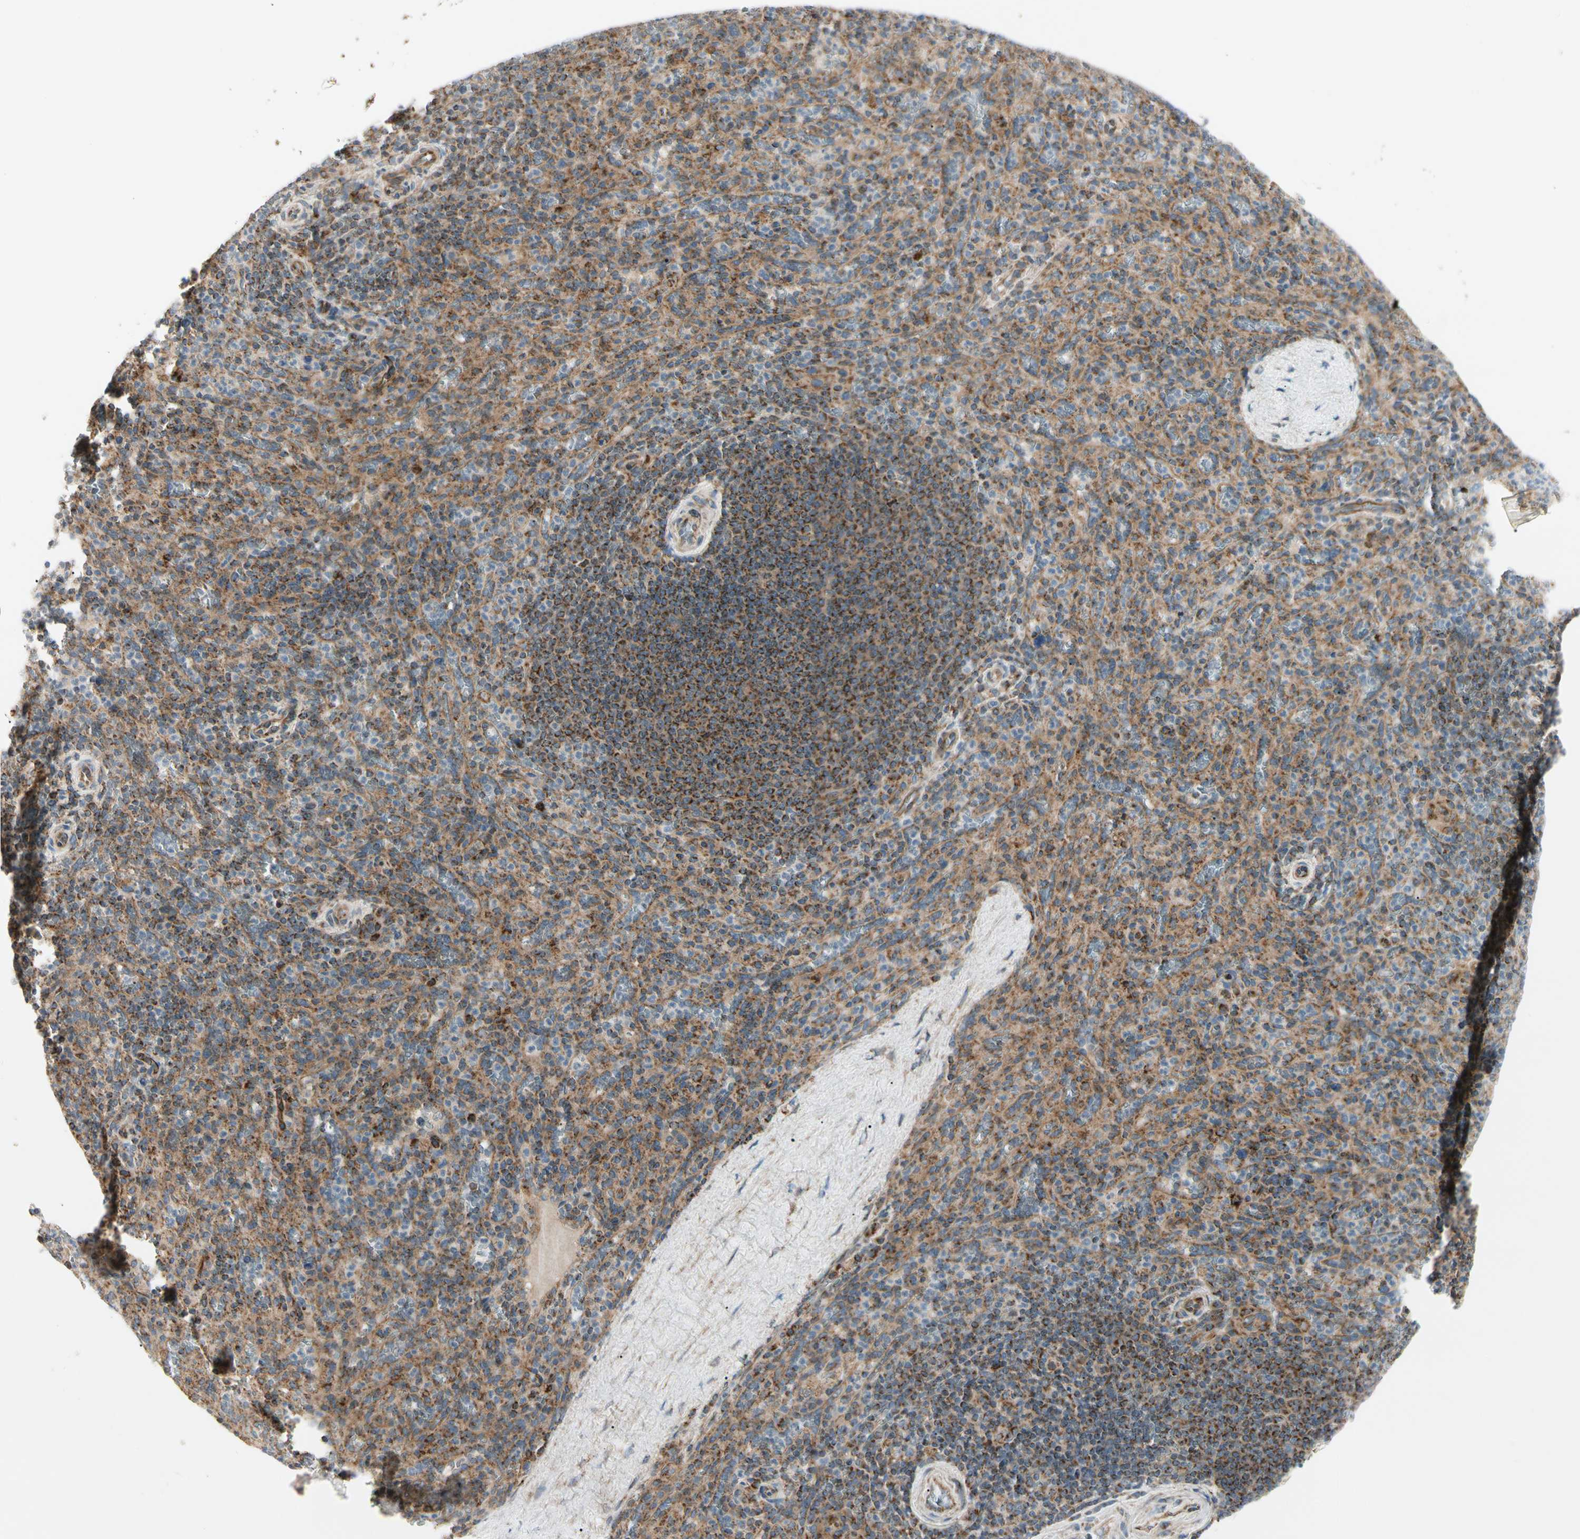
{"staining": {"intensity": "moderate", "quantity": ">75%", "location": "cytoplasmic/membranous"}, "tissue": "spleen", "cell_type": "Cells in red pulp", "image_type": "normal", "snomed": [{"axis": "morphology", "description": "Normal tissue, NOS"}, {"axis": "topography", "description": "Spleen"}], "caption": "A micrograph showing moderate cytoplasmic/membranous expression in about >75% of cells in red pulp in unremarkable spleen, as visualized by brown immunohistochemical staining.", "gene": "TBC1D10A", "patient": {"sex": "male", "age": 36}}